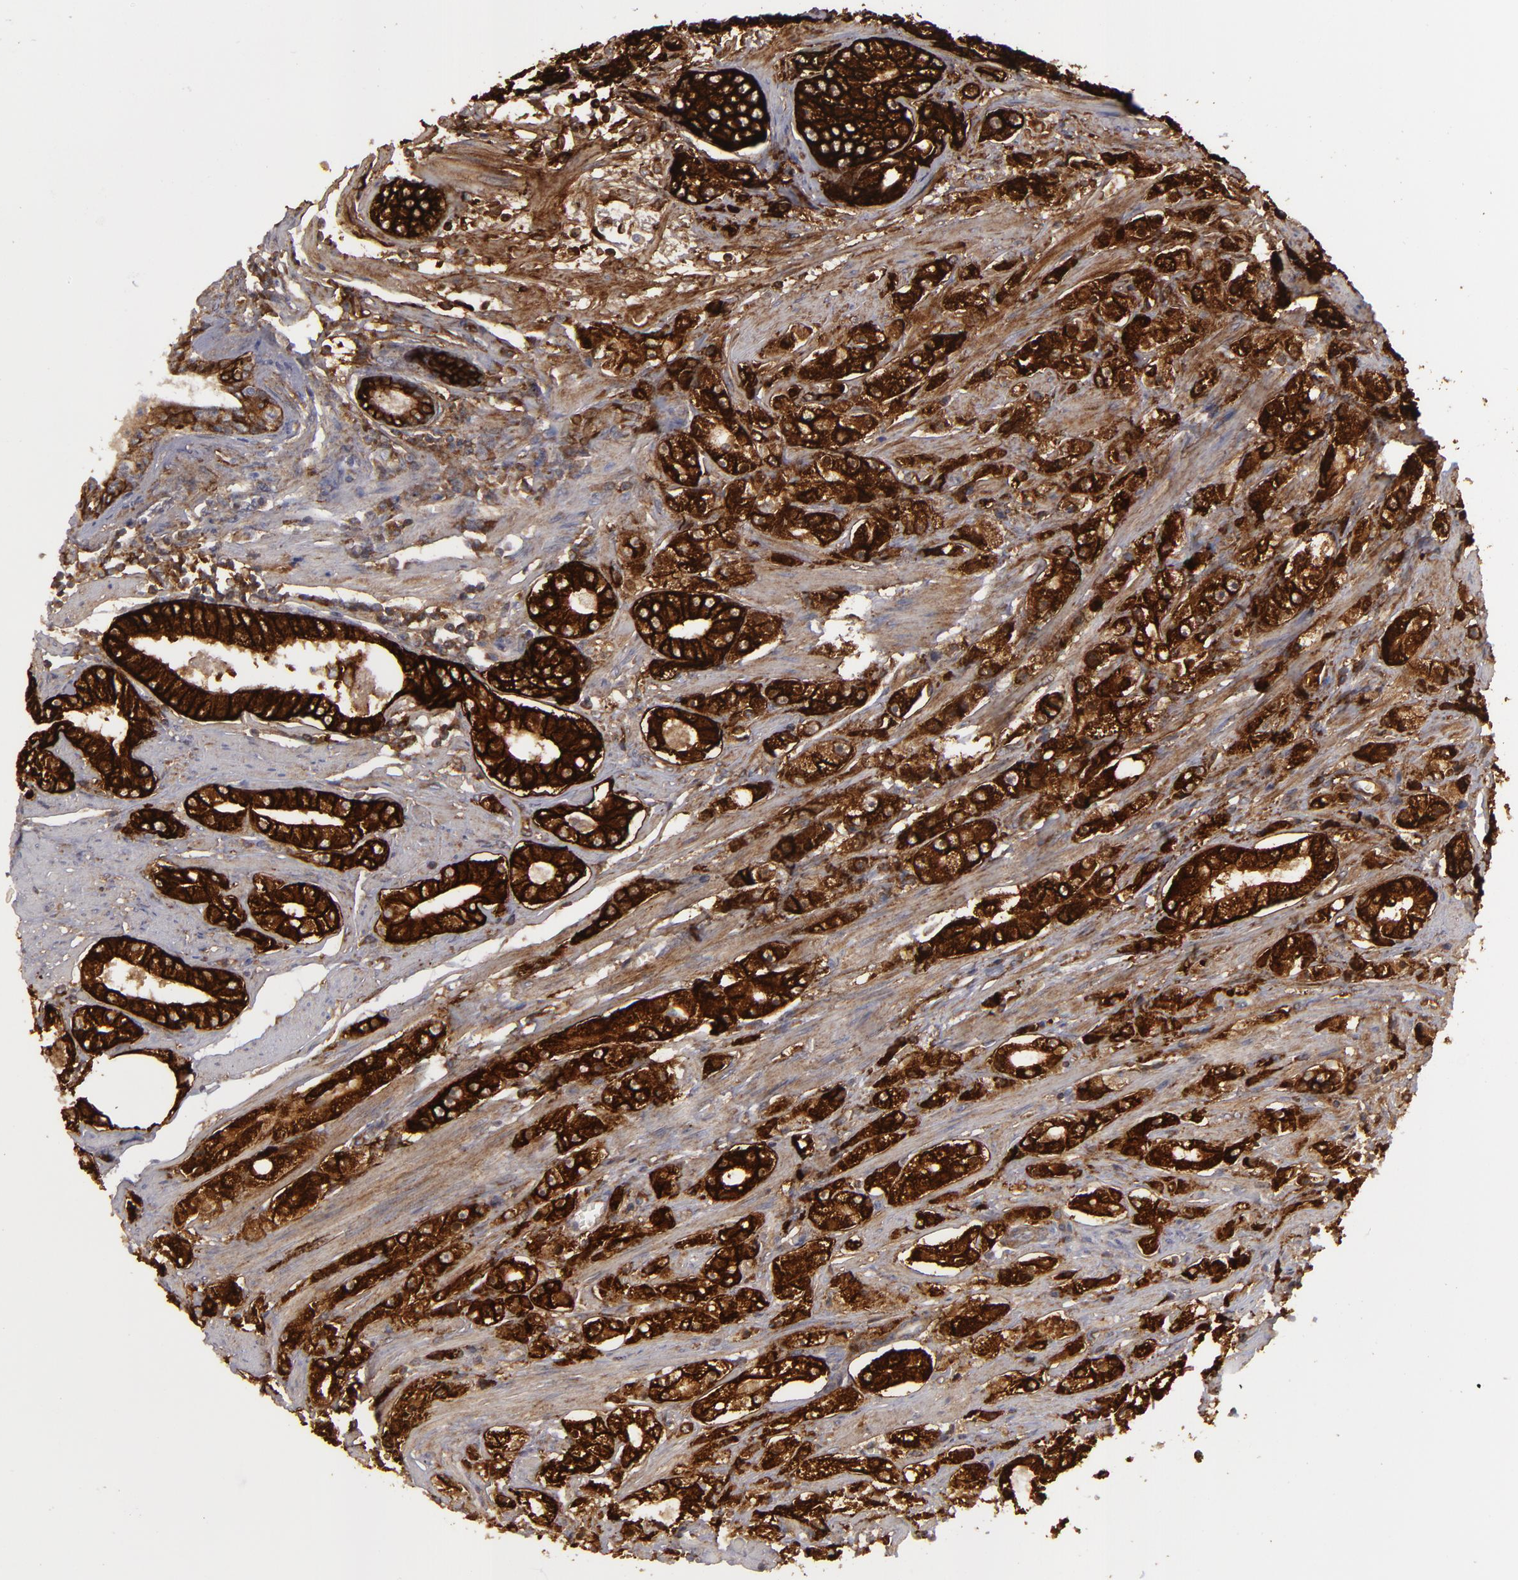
{"staining": {"intensity": "strong", "quantity": ">75%", "location": "cytoplasmic/membranous"}, "tissue": "prostate cancer", "cell_type": "Tumor cells", "image_type": "cancer", "snomed": [{"axis": "morphology", "description": "Adenocarcinoma, Medium grade"}, {"axis": "topography", "description": "Prostate"}], "caption": "IHC photomicrograph of prostate cancer stained for a protein (brown), which shows high levels of strong cytoplasmic/membranous expression in about >75% of tumor cells.", "gene": "ALCAM", "patient": {"sex": "male", "age": 72}}